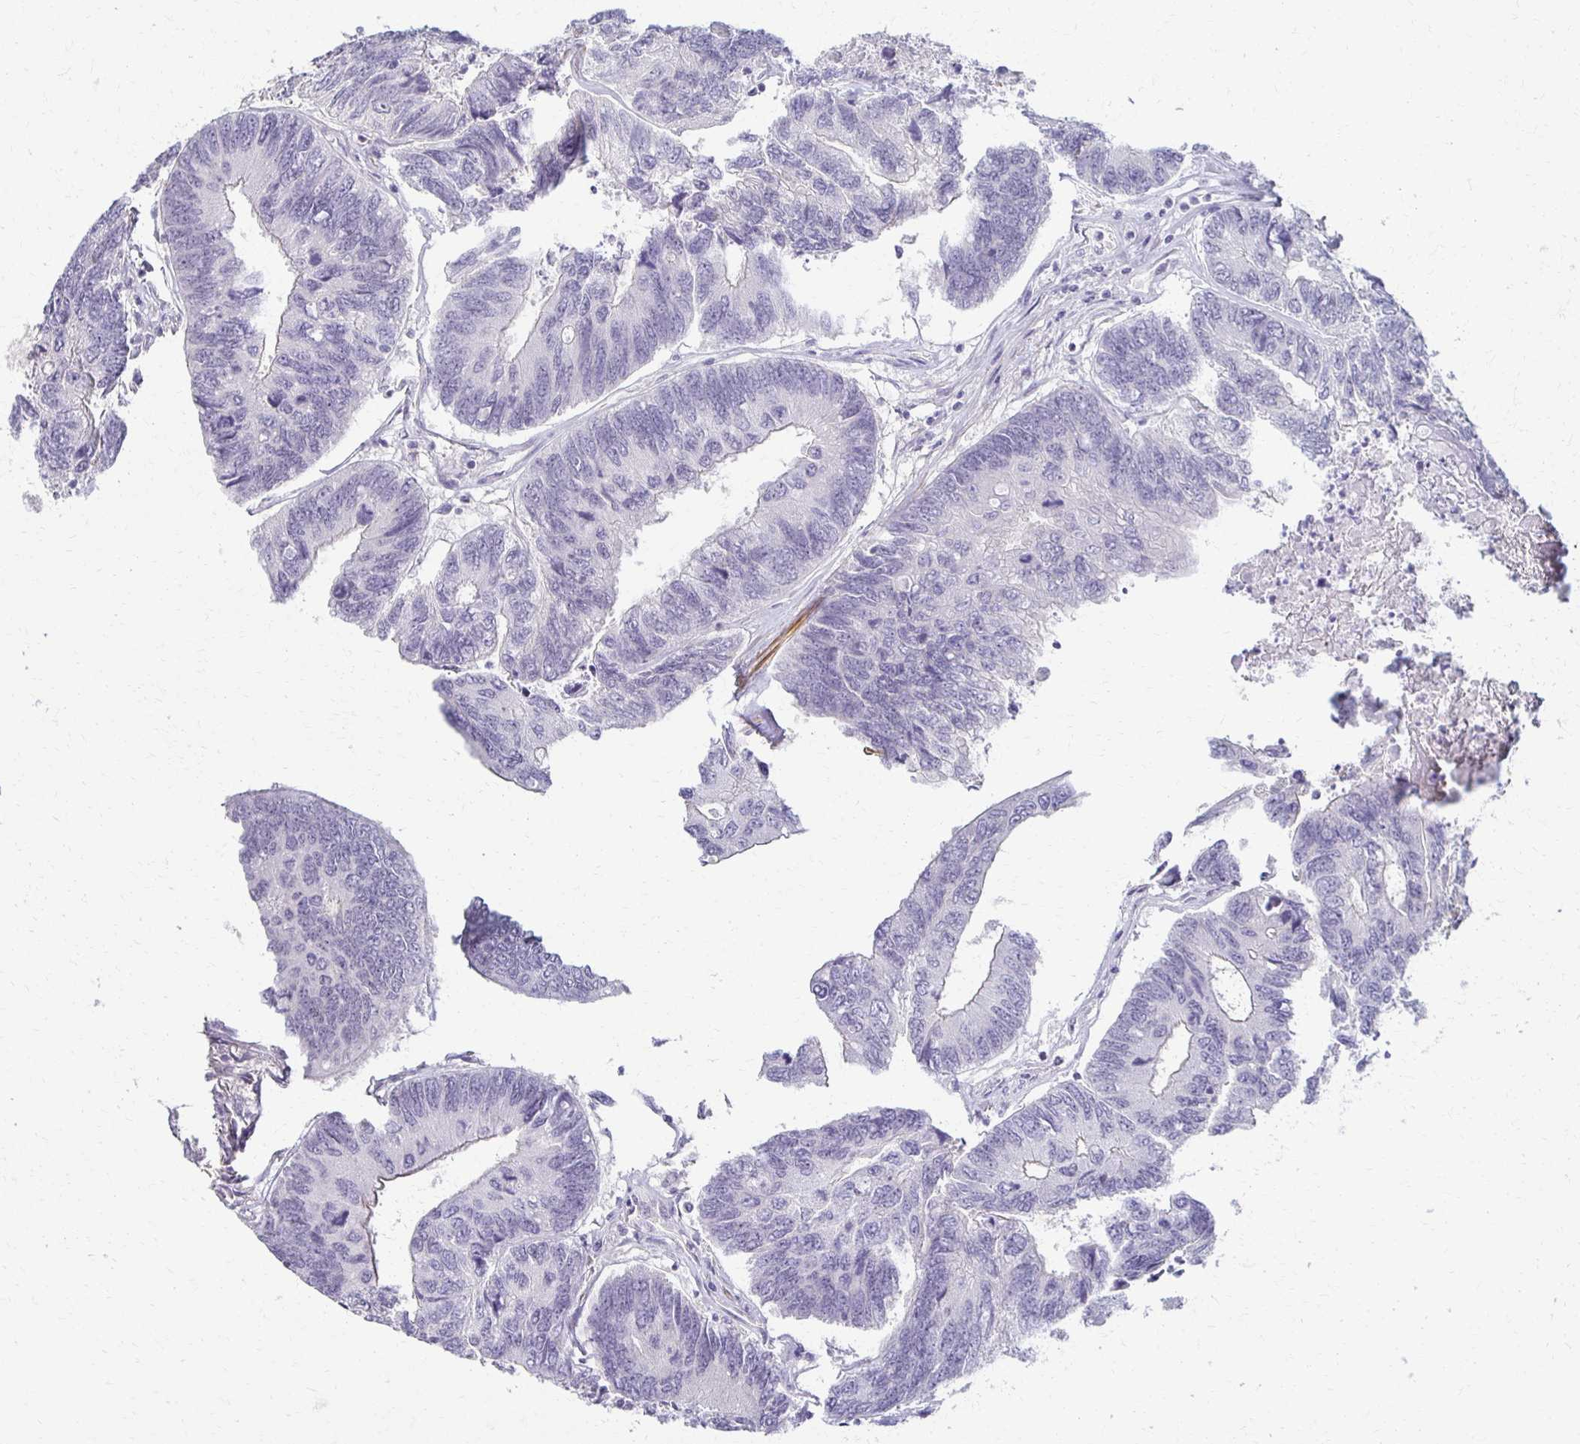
{"staining": {"intensity": "negative", "quantity": "none", "location": "none"}, "tissue": "colorectal cancer", "cell_type": "Tumor cells", "image_type": "cancer", "snomed": [{"axis": "morphology", "description": "Adenocarcinoma, NOS"}, {"axis": "topography", "description": "Colon"}], "caption": "Colorectal adenocarcinoma stained for a protein using immunohistochemistry reveals no positivity tumor cells.", "gene": "FOXO4", "patient": {"sex": "female", "age": 67}}